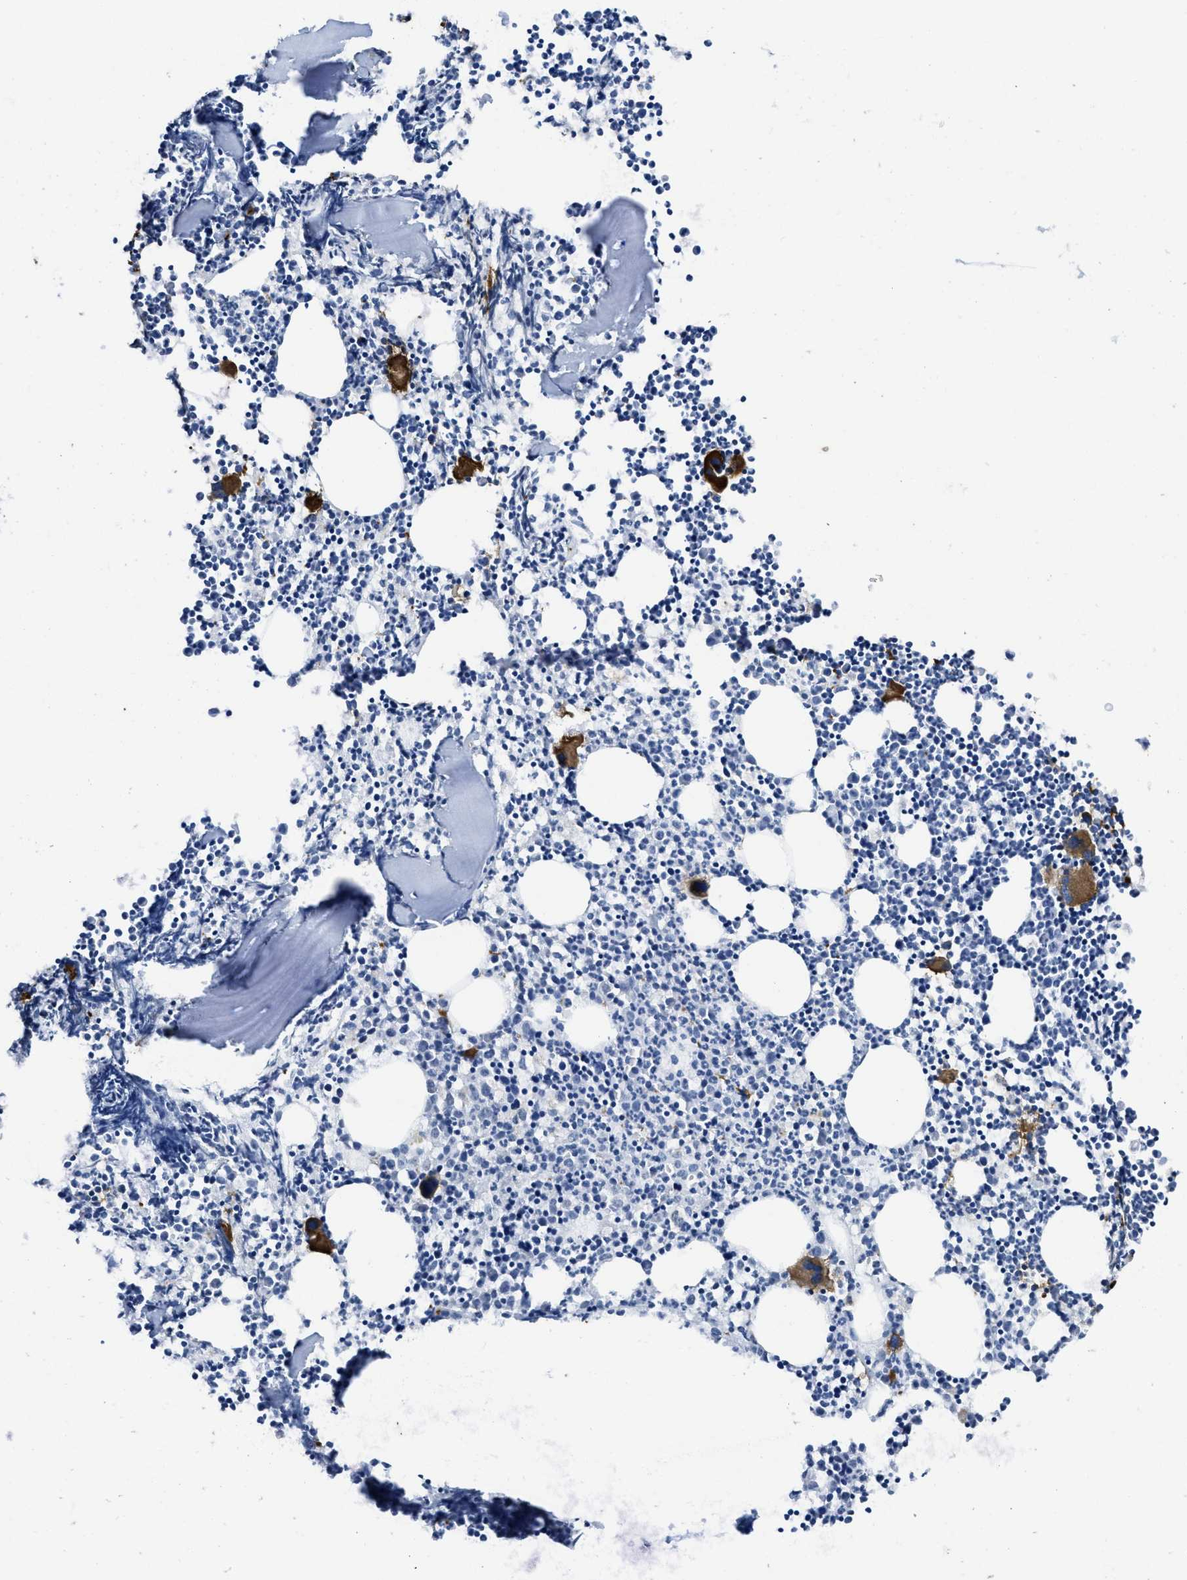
{"staining": {"intensity": "moderate", "quantity": ">75%", "location": "cytoplasmic/membranous"}, "tissue": "bone marrow", "cell_type": "Hematopoietic cells", "image_type": "normal", "snomed": [{"axis": "morphology", "description": "Normal tissue, NOS"}, {"axis": "morphology", "description": "Inflammation, NOS"}, {"axis": "topography", "description": "Bone marrow"}], "caption": "Brown immunohistochemical staining in normal human bone marrow displays moderate cytoplasmic/membranous expression in approximately >75% of hematopoietic cells. Nuclei are stained in blue.", "gene": "ITGA2B", "patient": {"sex": "female", "age": 53}}